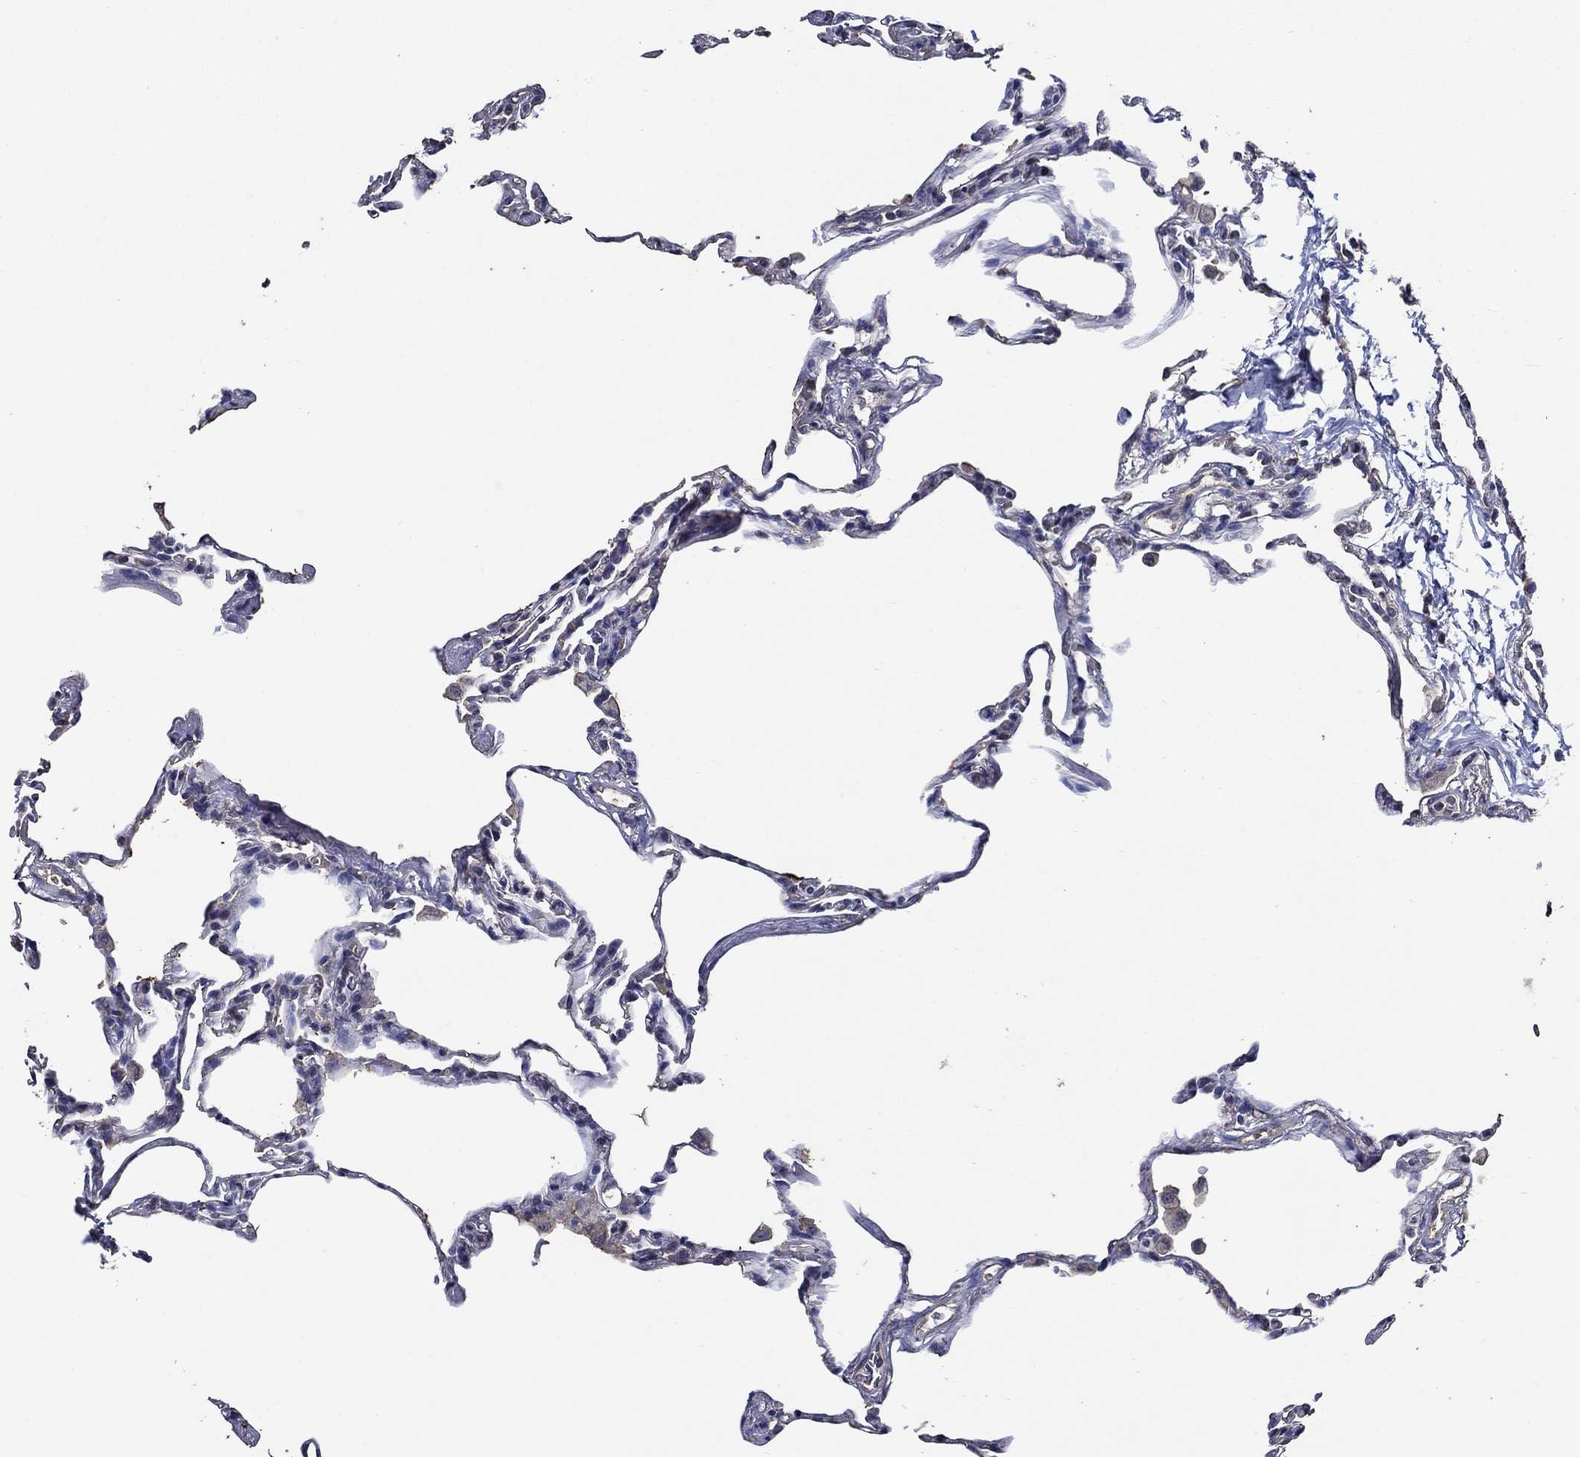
{"staining": {"intensity": "negative", "quantity": "none", "location": "none"}, "tissue": "lung", "cell_type": "Alveolar cells", "image_type": "normal", "snomed": [{"axis": "morphology", "description": "Normal tissue, NOS"}, {"axis": "topography", "description": "Lung"}], "caption": "Alveolar cells show no significant expression in unremarkable lung. (DAB (3,3'-diaminobenzidine) immunohistochemistry (IHC) with hematoxylin counter stain).", "gene": "HAP1", "patient": {"sex": "female", "age": 57}}